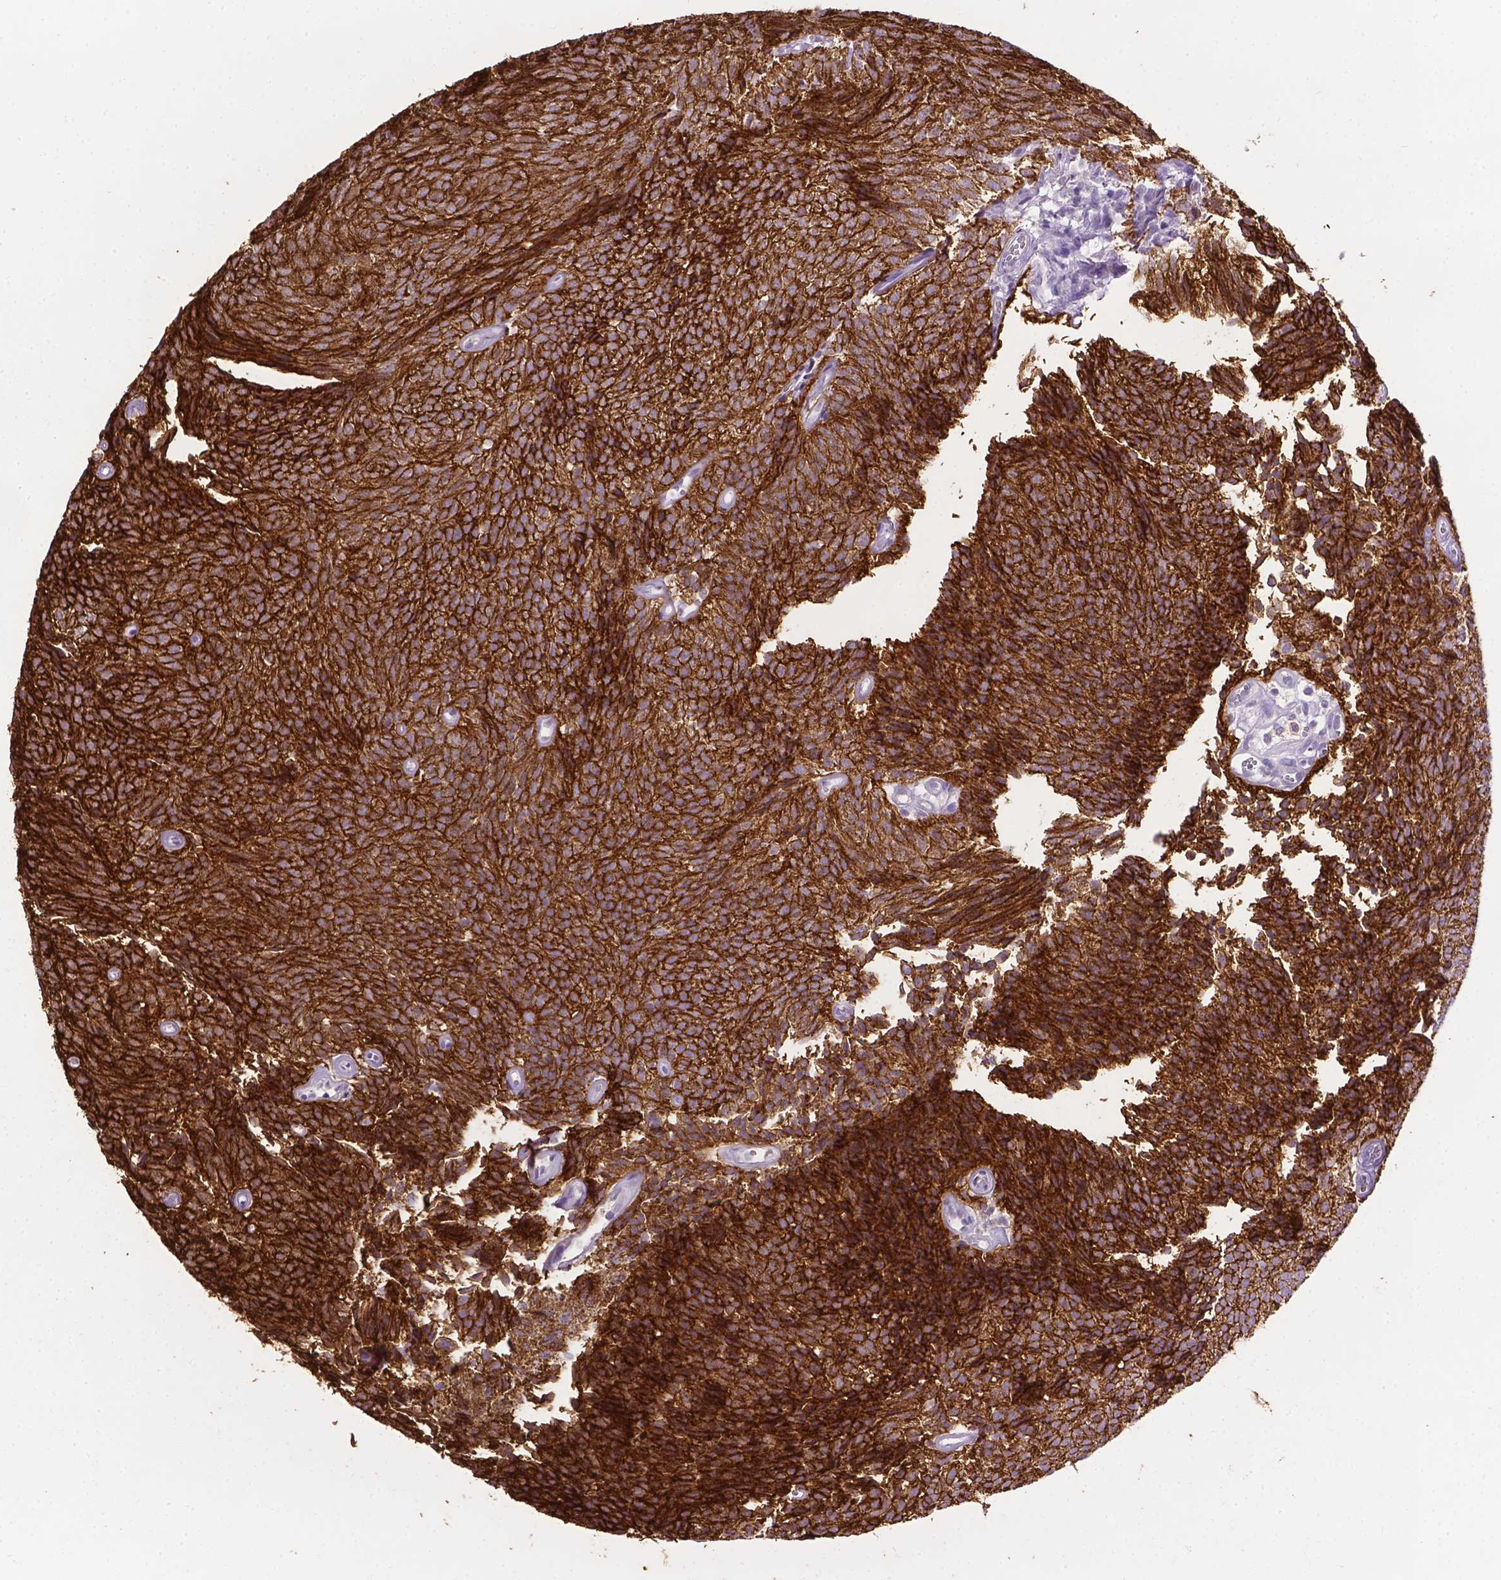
{"staining": {"intensity": "strong", "quantity": ">75%", "location": "cytoplasmic/membranous"}, "tissue": "urothelial cancer", "cell_type": "Tumor cells", "image_type": "cancer", "snomed": [{"axis": "morphology", "description": "Urothelial carcinoma, Low grade"}, {"axis": "topography", "description": "Urinary bladder"}], "caption": "High-magnification brightfield microscopy of urothelial carcinoma (low-grade) stained with DAB (3,3'-diaminobenzidine) (brown) and counterstained with hematoxylin (blue). tumor cells exhibit strong cytoplasmic/membranous staining is appreciated in about>75% of cells. (IHC, brightfield microscopy, high magnification).", "gene": "TACSTD2", "patient": {"sex": "male", "age": 77}}